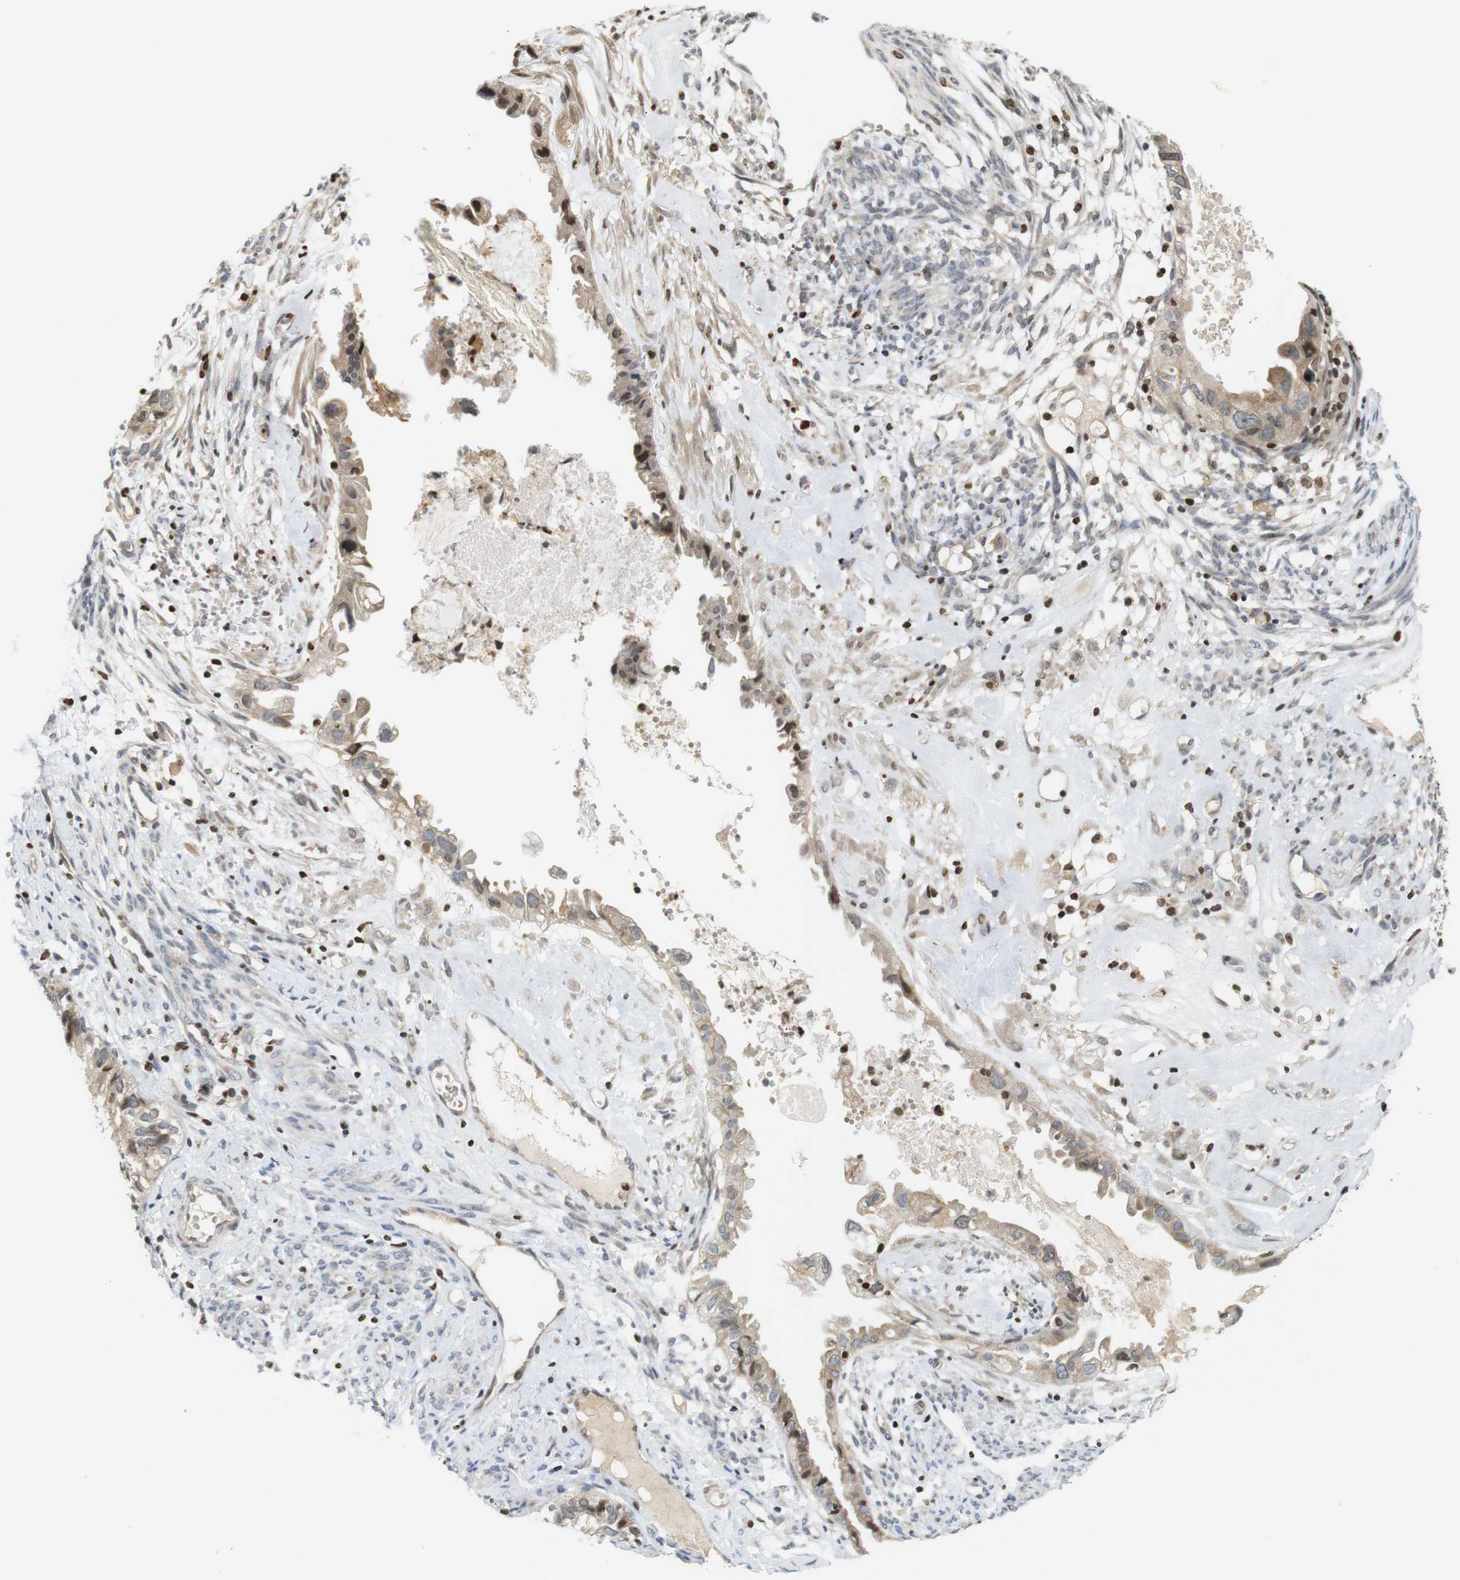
{"staining": {"intensity": "weak", "quantity": "25%-75%", "location": "cytoplasmic/membranous,nuclear"}, "tissue": "cervical cancer", "cell_type": "Tumor cells", "image_type": "cancer", "snomed": [{"axis": "morphology", "description": "Normal tissue, NOS"}, {"axis": "morphology", "description": "Adenocarcinoma, NOS"}, {"axis": "topography", "description": "Cervix"}, {"axis": "topography", "description": "Endometrium"}], "caption": "Immunohistochemistry of cervical adenocarcinoma displays low levels of weak cytoplasmic/membranous and nuclear expression in approximately 25%-75% of tumor cells.", "gene": "MBD1", "patient": {"sex": "female", "age": 86}}